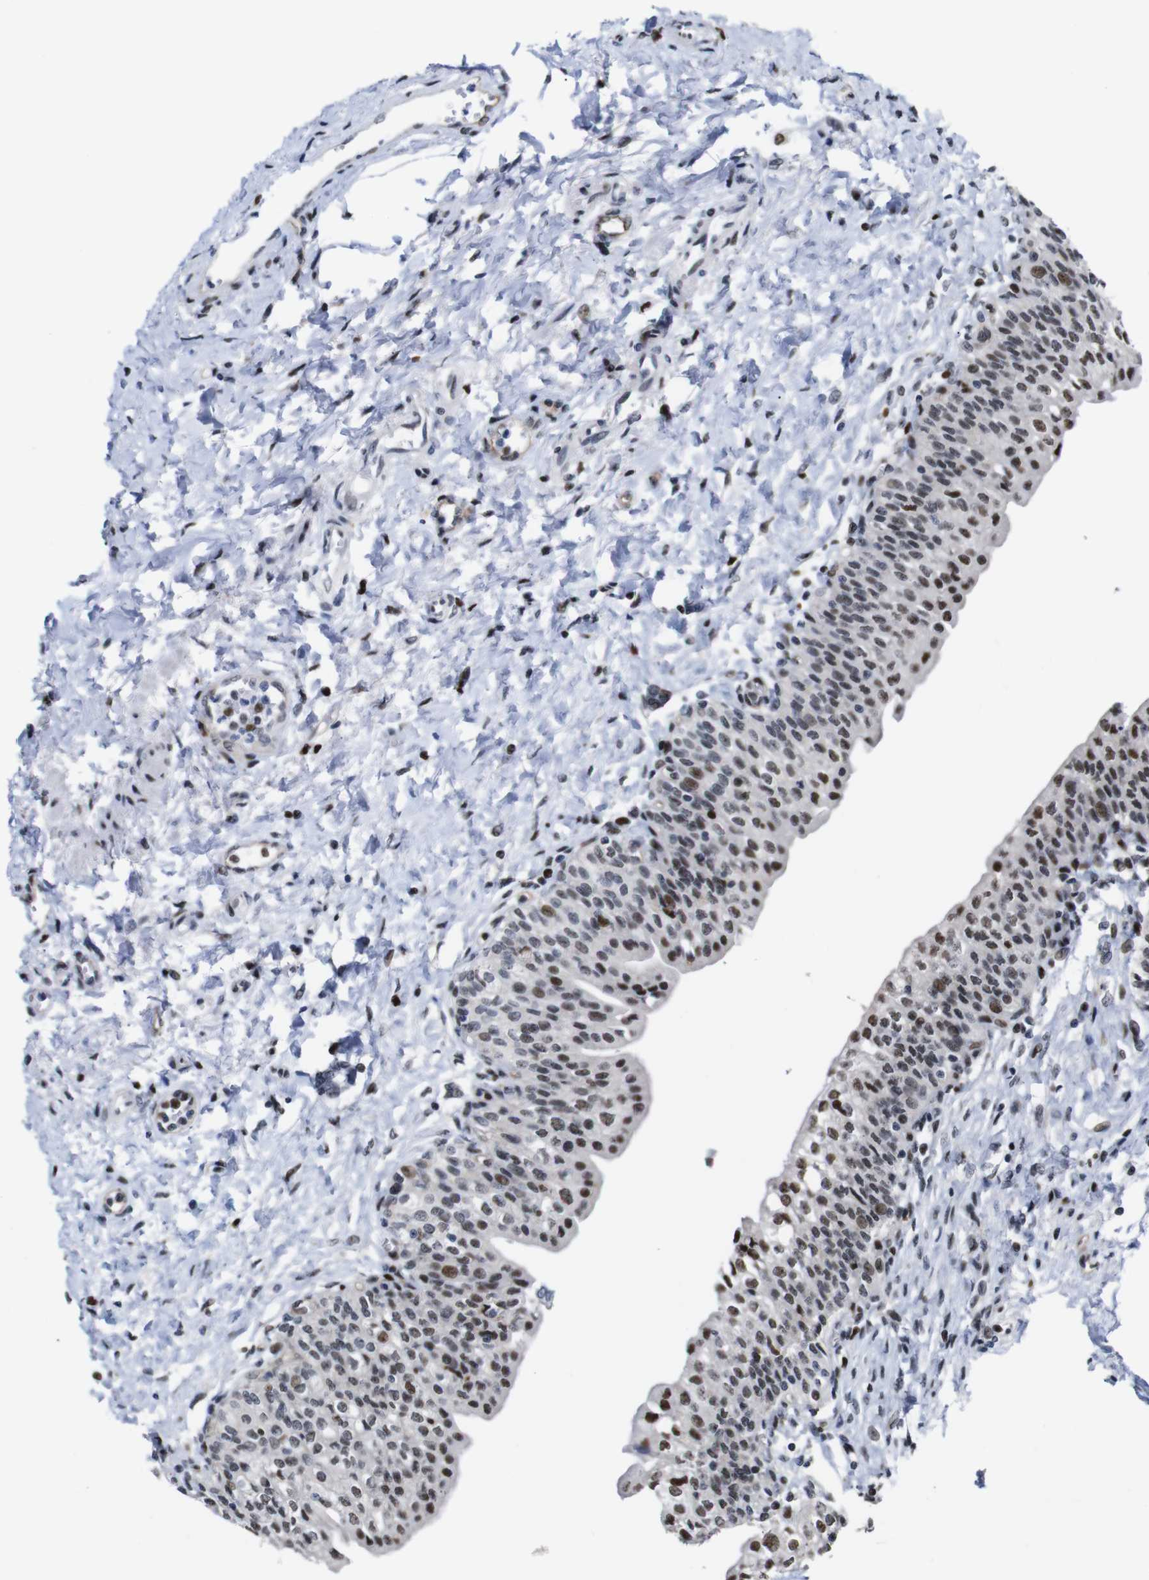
{"staining": {"intensity": "moderate", "quantity": "25%-75%", "location": "nuclear"}, "tissue": "urinary bladder", "cell_type": "Urothelial cells", "image_type": "normal", "snomed": [{"axis": "morphology", "description": "Normal tissue, NOS"}, {"axis": "topography", "description": "Urinary bladder"}], "caption": "Immunohistochemical staining of normal urinary bladder shows medium levels of moderate nuclear positivity in about 25%-75% of urothelial cells. Using DAB (brown) and hematoxylin (blue) stains, captured at high magnification using brightfield microscopy.", "gene": "GATA6", "patient": {"sex": "male", "age": 55}}